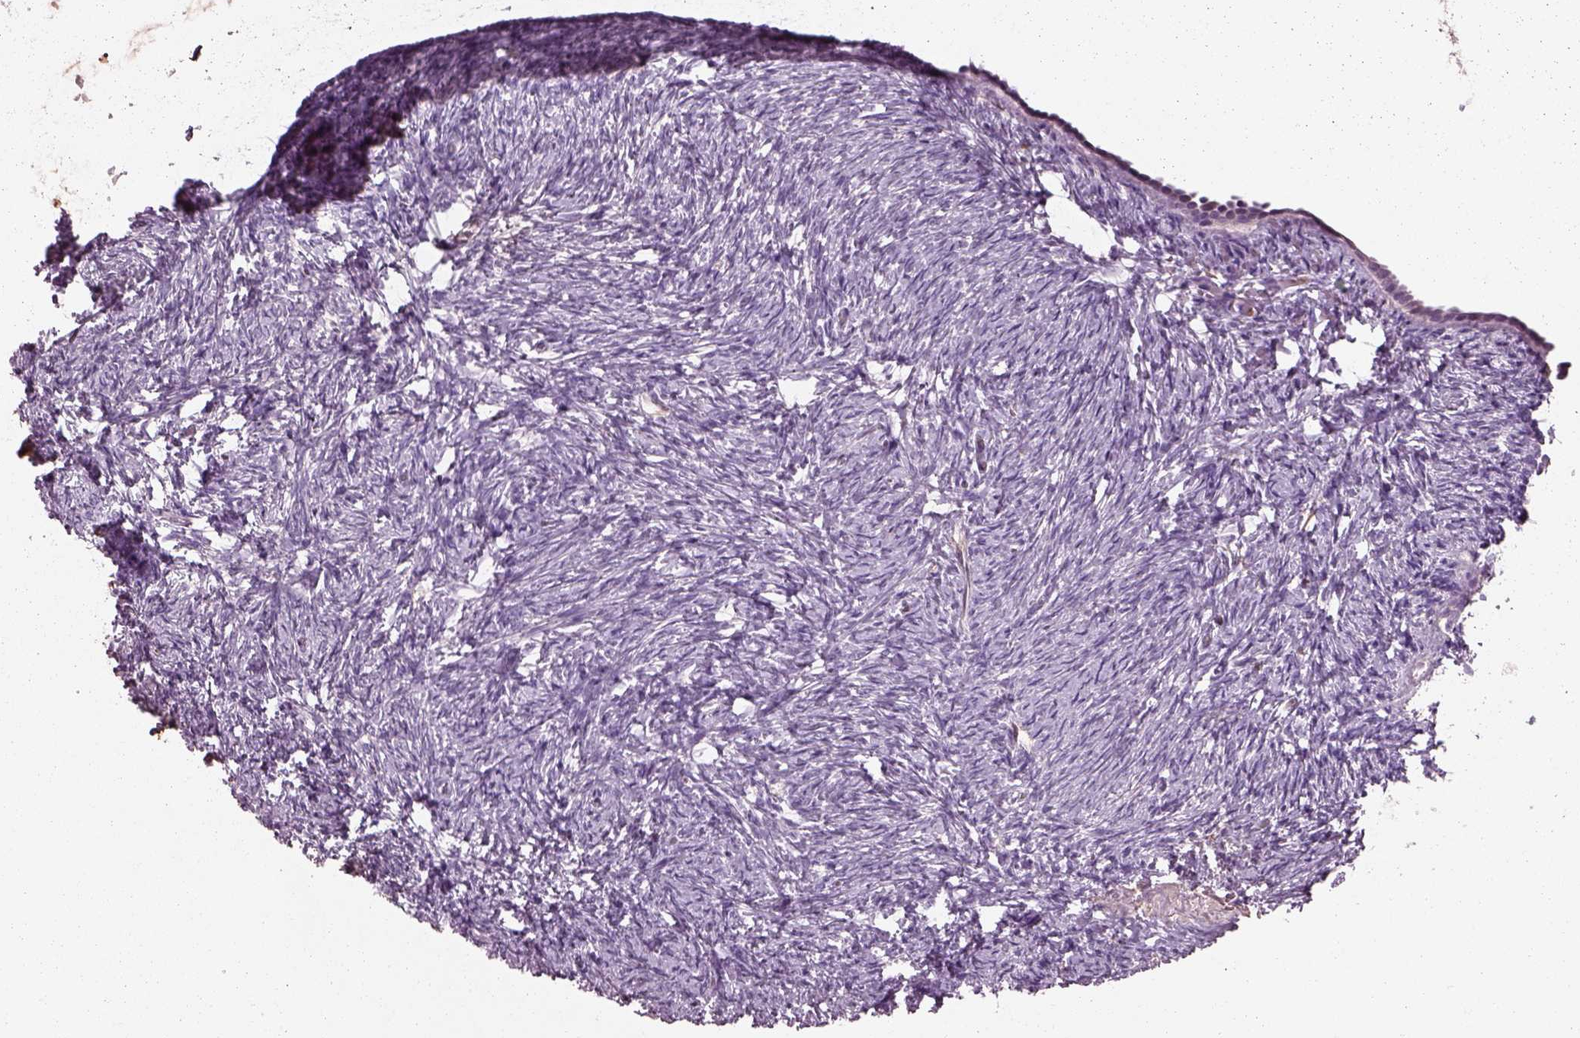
{"staining": {"intensity": "negative", "quantity": "none", "location": "none"}, "tissue": "ovary", "cell_type": "Follicle cells", "image_type": "normal", "snomed": [{"axis": "morphology", "description": "Normal tissue, NOS"}, {"axis": "topography", "description": "Ovary"}], "caption": "Immunohistochemical staining of benign ovary shows no significant staining in follicle cells. The staining was performed using DAB (3,3'-diaminobenzidine) to visualize the protein expression in brown, while the nuclei were stained in blue with hematoxylin (Magnification: 20x).", "gene": "IL31RA", "patient": {"sex": "female", "age": 39}}